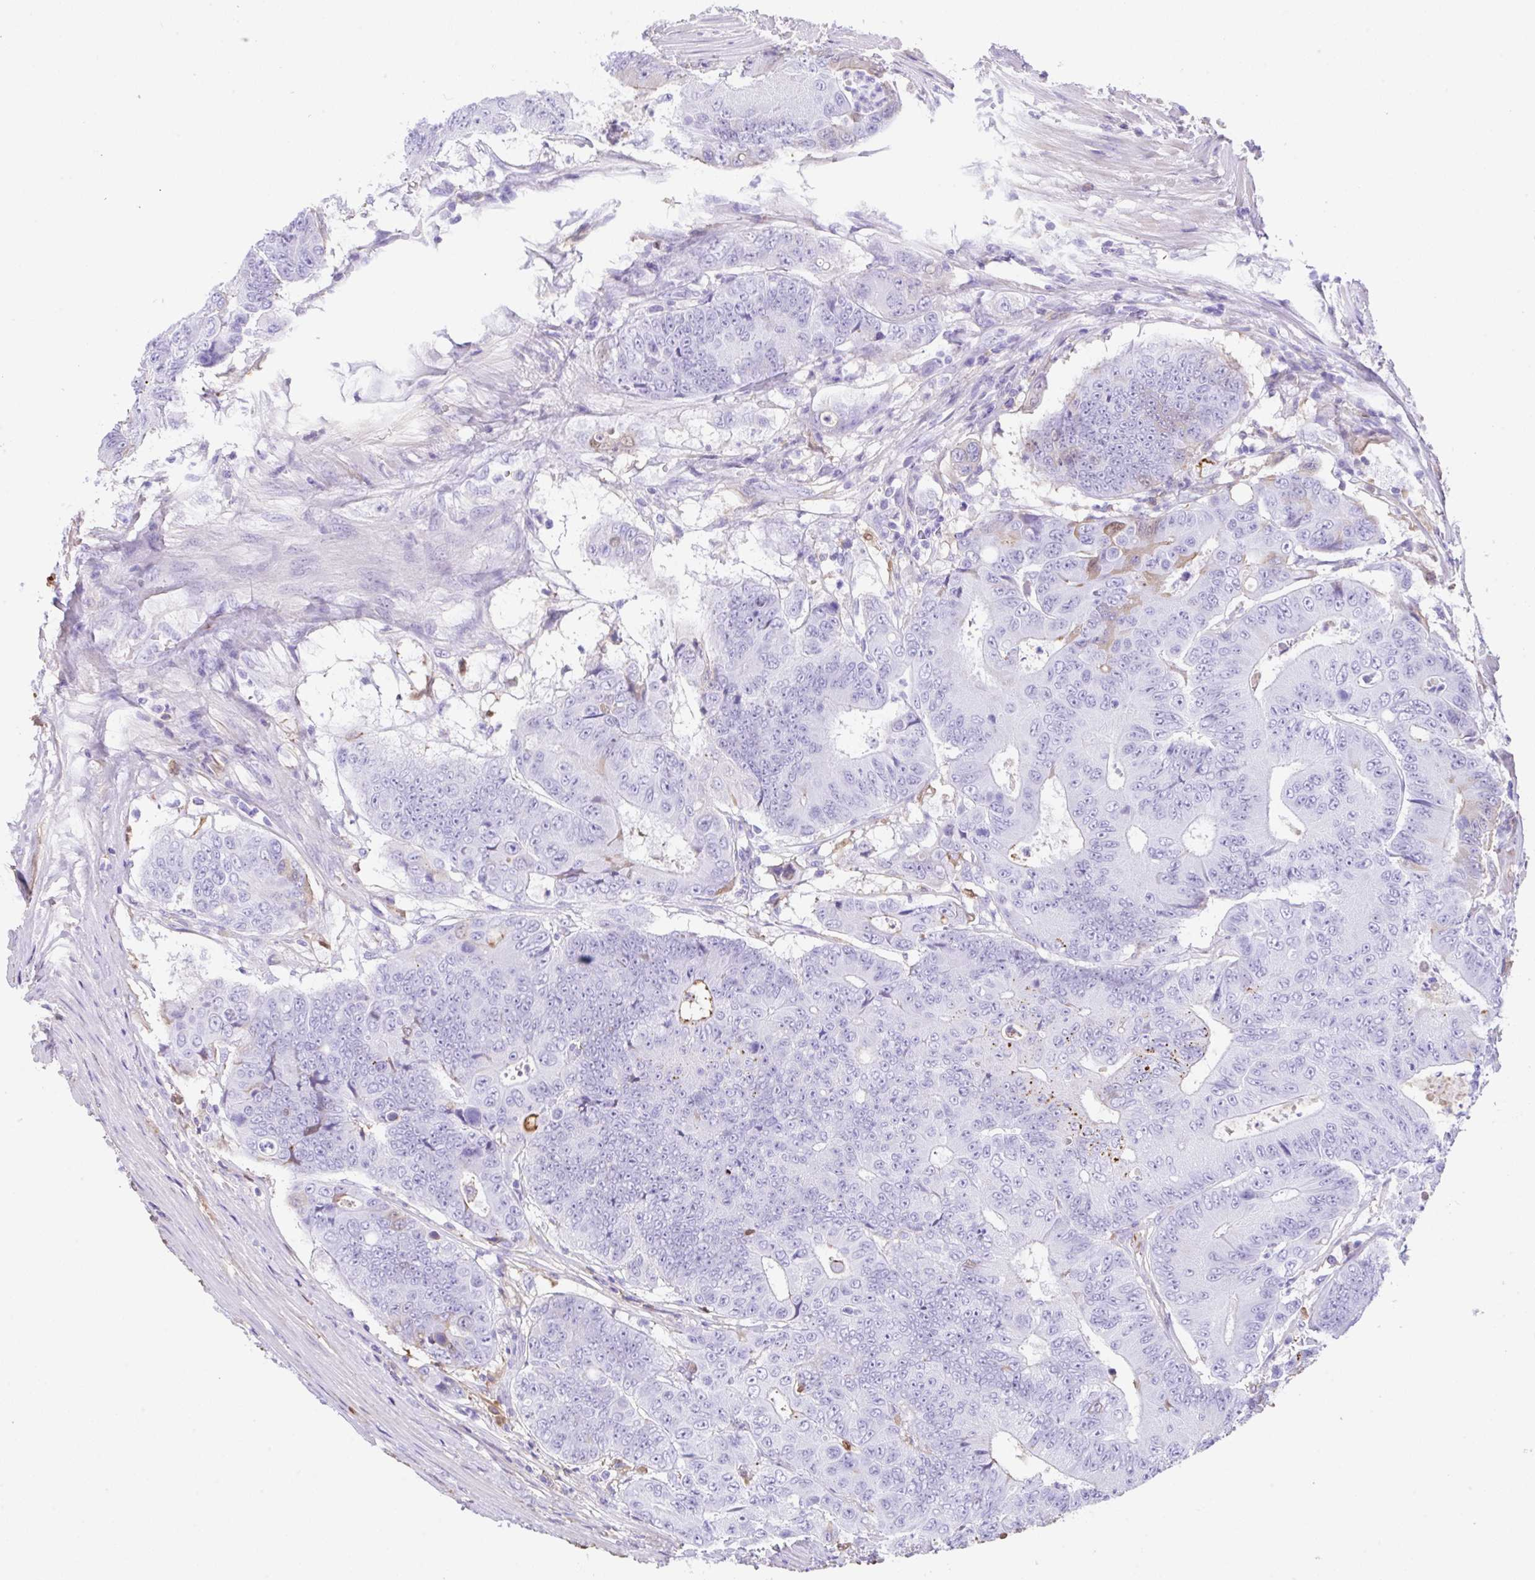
{"staining": {"intensity": "moderate", "quantity": "<25%", "location": "cytoplasmic/membranous"}, "tissue": "colorectal cancer", "cell_type": "Tumor cells", "image_type": "cancer", "snomed": [{"axis": "morphology", "description": "Adenocarcinoma, NOS"}, {"axis": "topography", "description": "Colon"}], "caption": "Immunohistochemical staining of colorectal cancer (adenocarcinoma) shows moderate cytoplasmic/membranous protein expression in about <25% of tumor cells.", "gene": "HOXC12", "patient": {"sex": "female", "age": 48}}